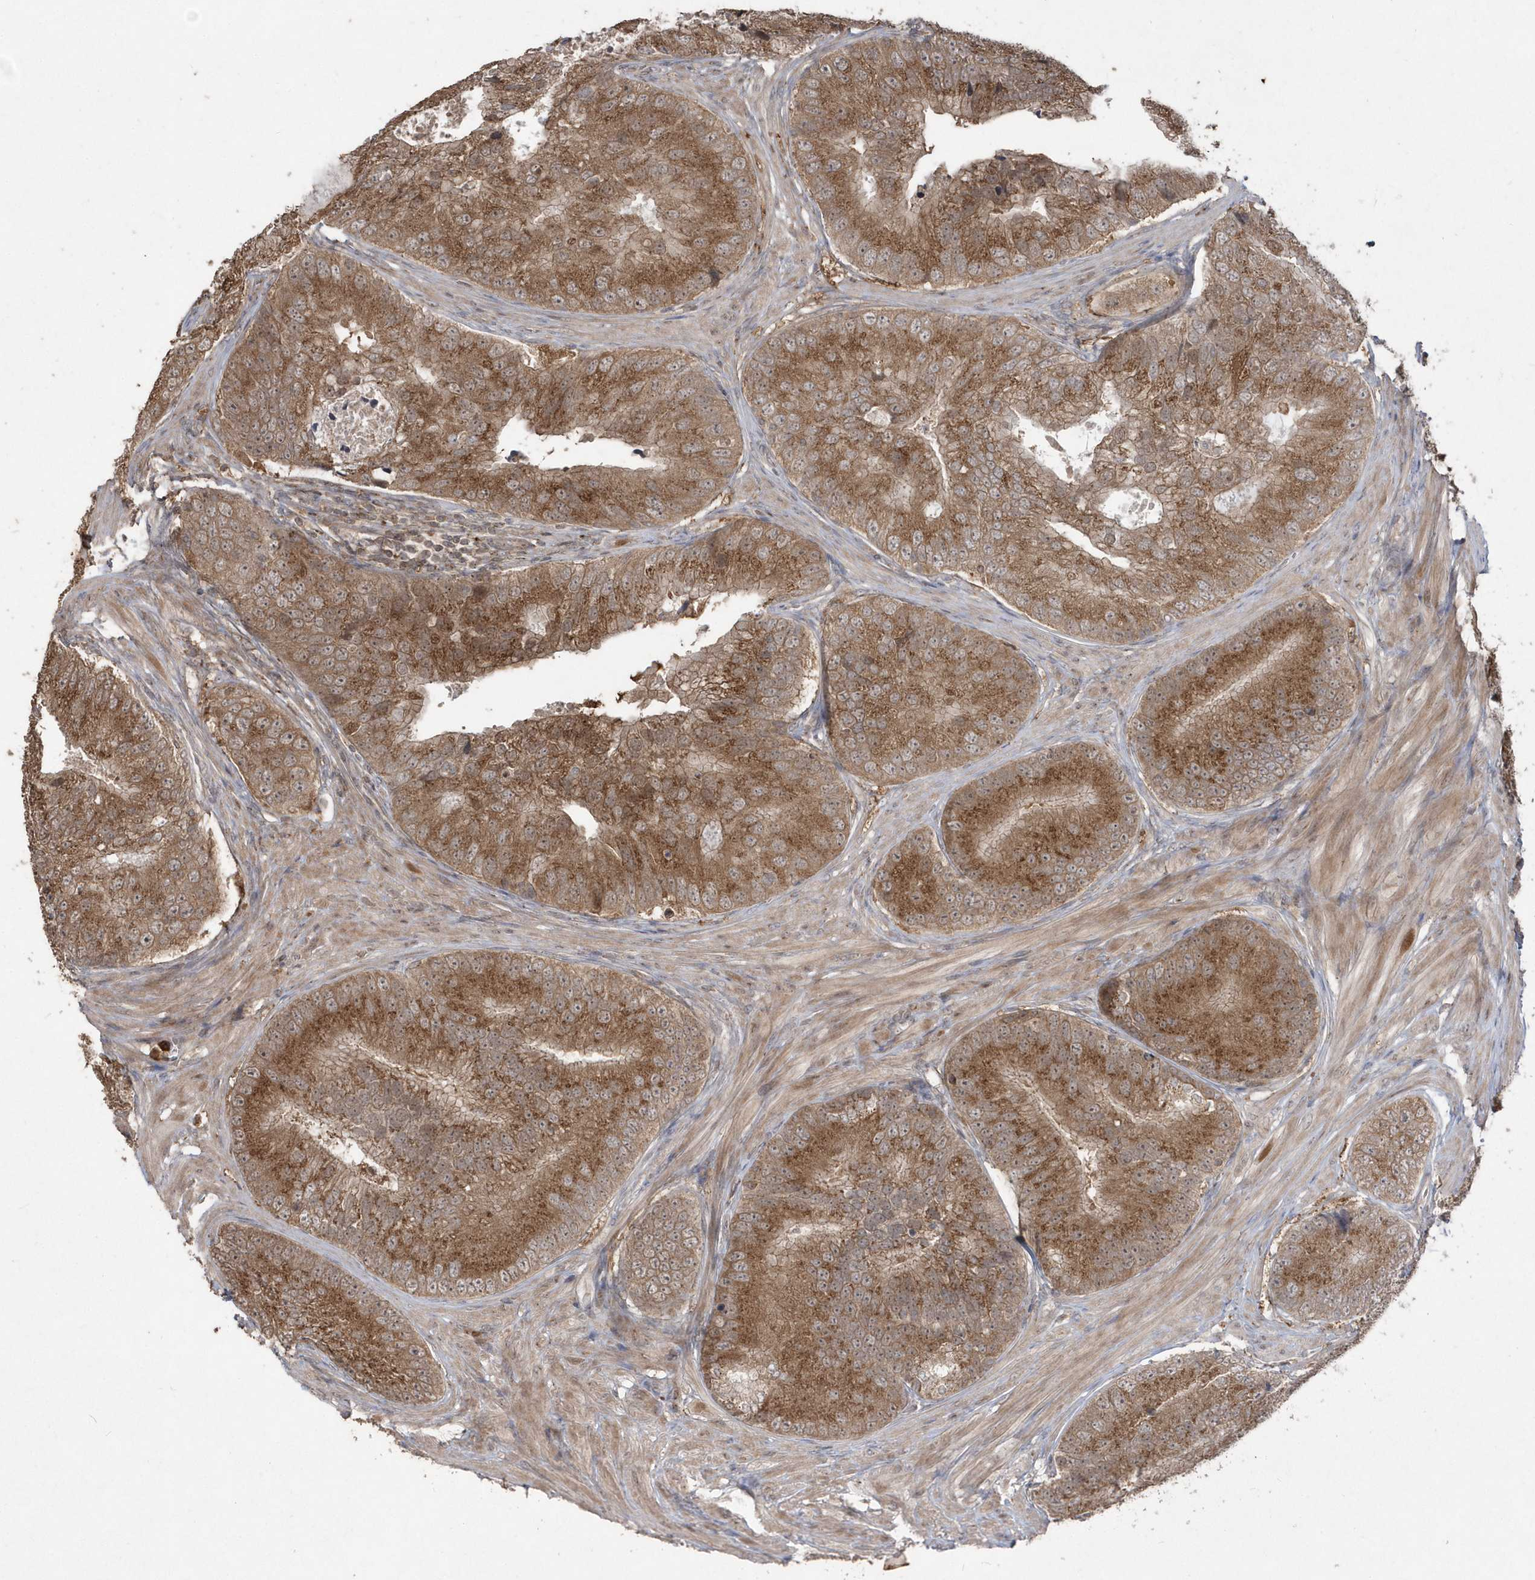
{"staining": {"intensity": "strong", "quantity": ">75%", "location": "cytoplasmic/membranous"}, "tissue": "prostate cancer", "cell_type": "Tumor cells", "image_type": "cancer", "snomed": [{"axis": "morphology", "description": "Adenocarcinoma, High grade"}, {"axis": "topography", "description": "Prostate"}], "caption": "This photomicrograph demonstrates prostate cancer stained with immunohistochemistry to label a protein in brown. The cytoplasmic/membranous of tumor cells show strong positivity for the protein. Nuclei are counter-stained blue.", "gene": "GEMIN6", "patient": {"sex": "male", "age": 70}}